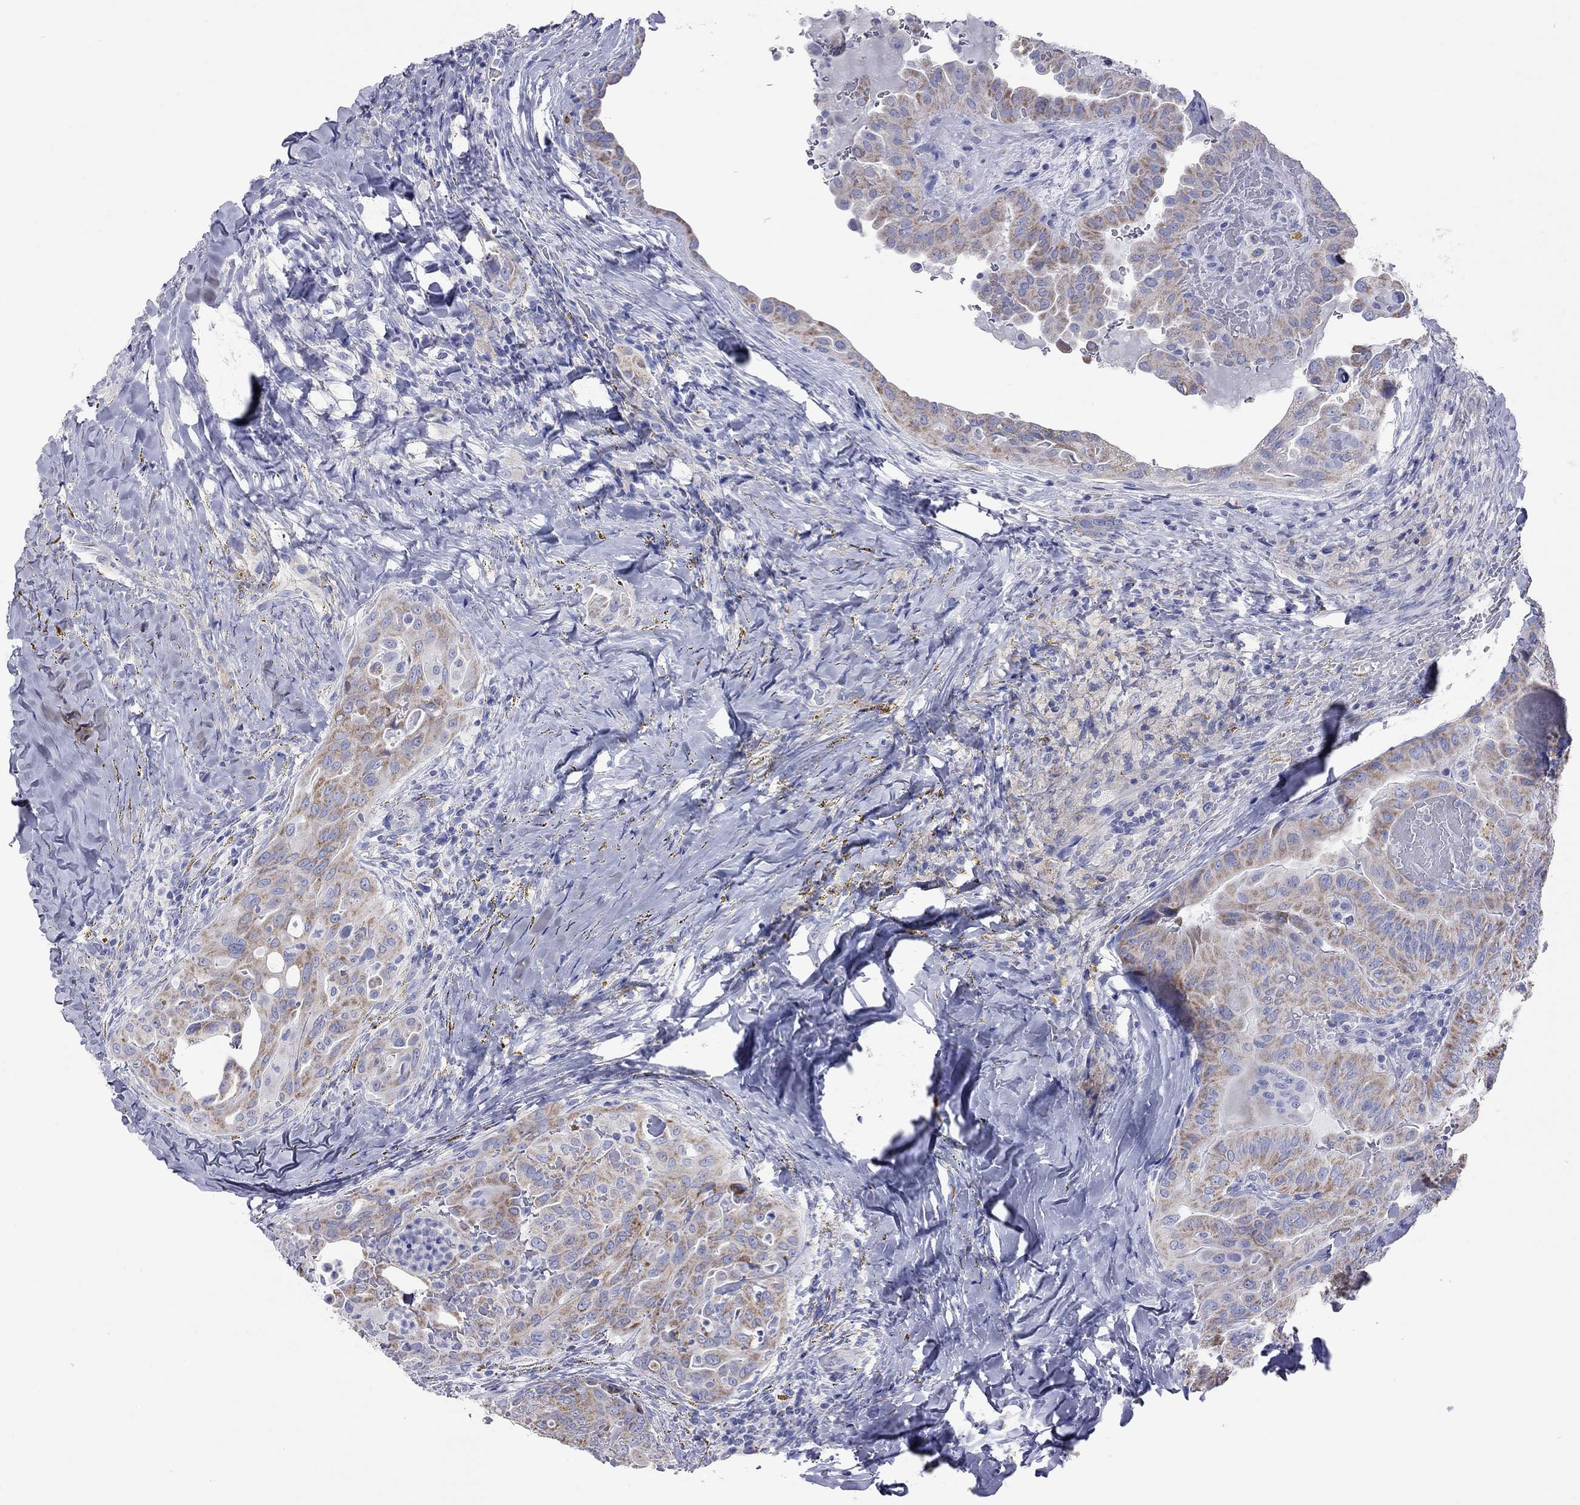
{"staining": {"intensity": "moderate", "quantity": ">75%", "location": "cytoplasmic/membranous"}, "tissue": "thyroid cancer", "cell_type": "Tumor cells", "image_type": "cancer", "snomed": [{"axis": "morphology", "description": "Papillary adenocarcinoma, NOS"}, {"axis": "topography", "description": "Thyroid gland"}], "caption": "A medium amount of moderate cytoplasmic/membranous positivity is present in approximately >75% of tumor cells in papillary adenocarcinoma (thyroid) tissue.", "gene": "VSIG10", "patient": {"sex": "female", "age": 68}}